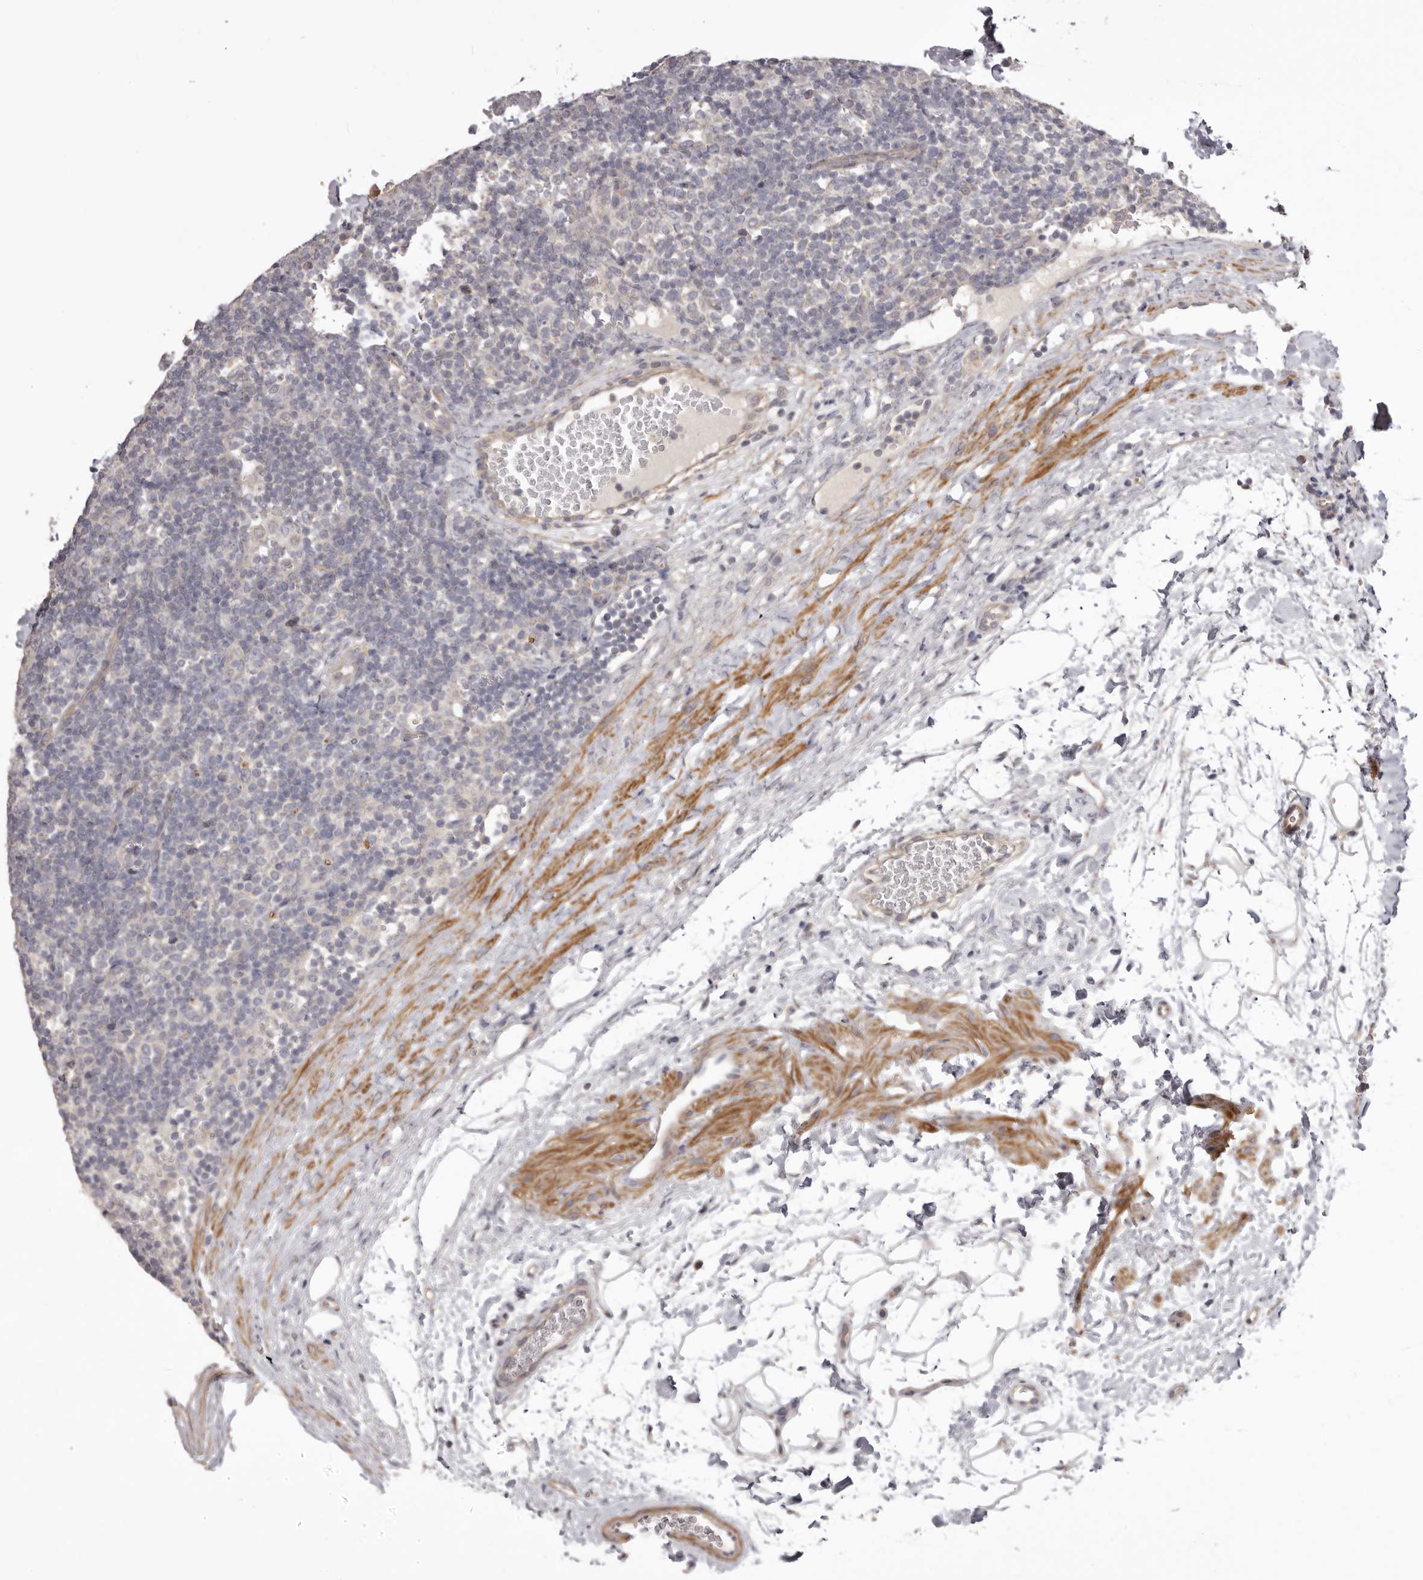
{"staining": {"intensity": "negative", "quantity": "none", "location": "none"}, "tissue": "lymphoma", "cell_type": "Tumor cells", "image_type": "cancer", "snomed": [{"axis": "morphology", "description": "Hodgkin's disease, NOS"}, {"axis": "topography", "description": "Lymph node"}], "caption": "High magnification brightfield microscopy of Hodgkin's disease stained with DAB (brown) and counterstained with hematoxylin (blue): tumor cells show no significant positivity.", "gene": "HRH1", "patient": {"sex": "female", "age": 57}}